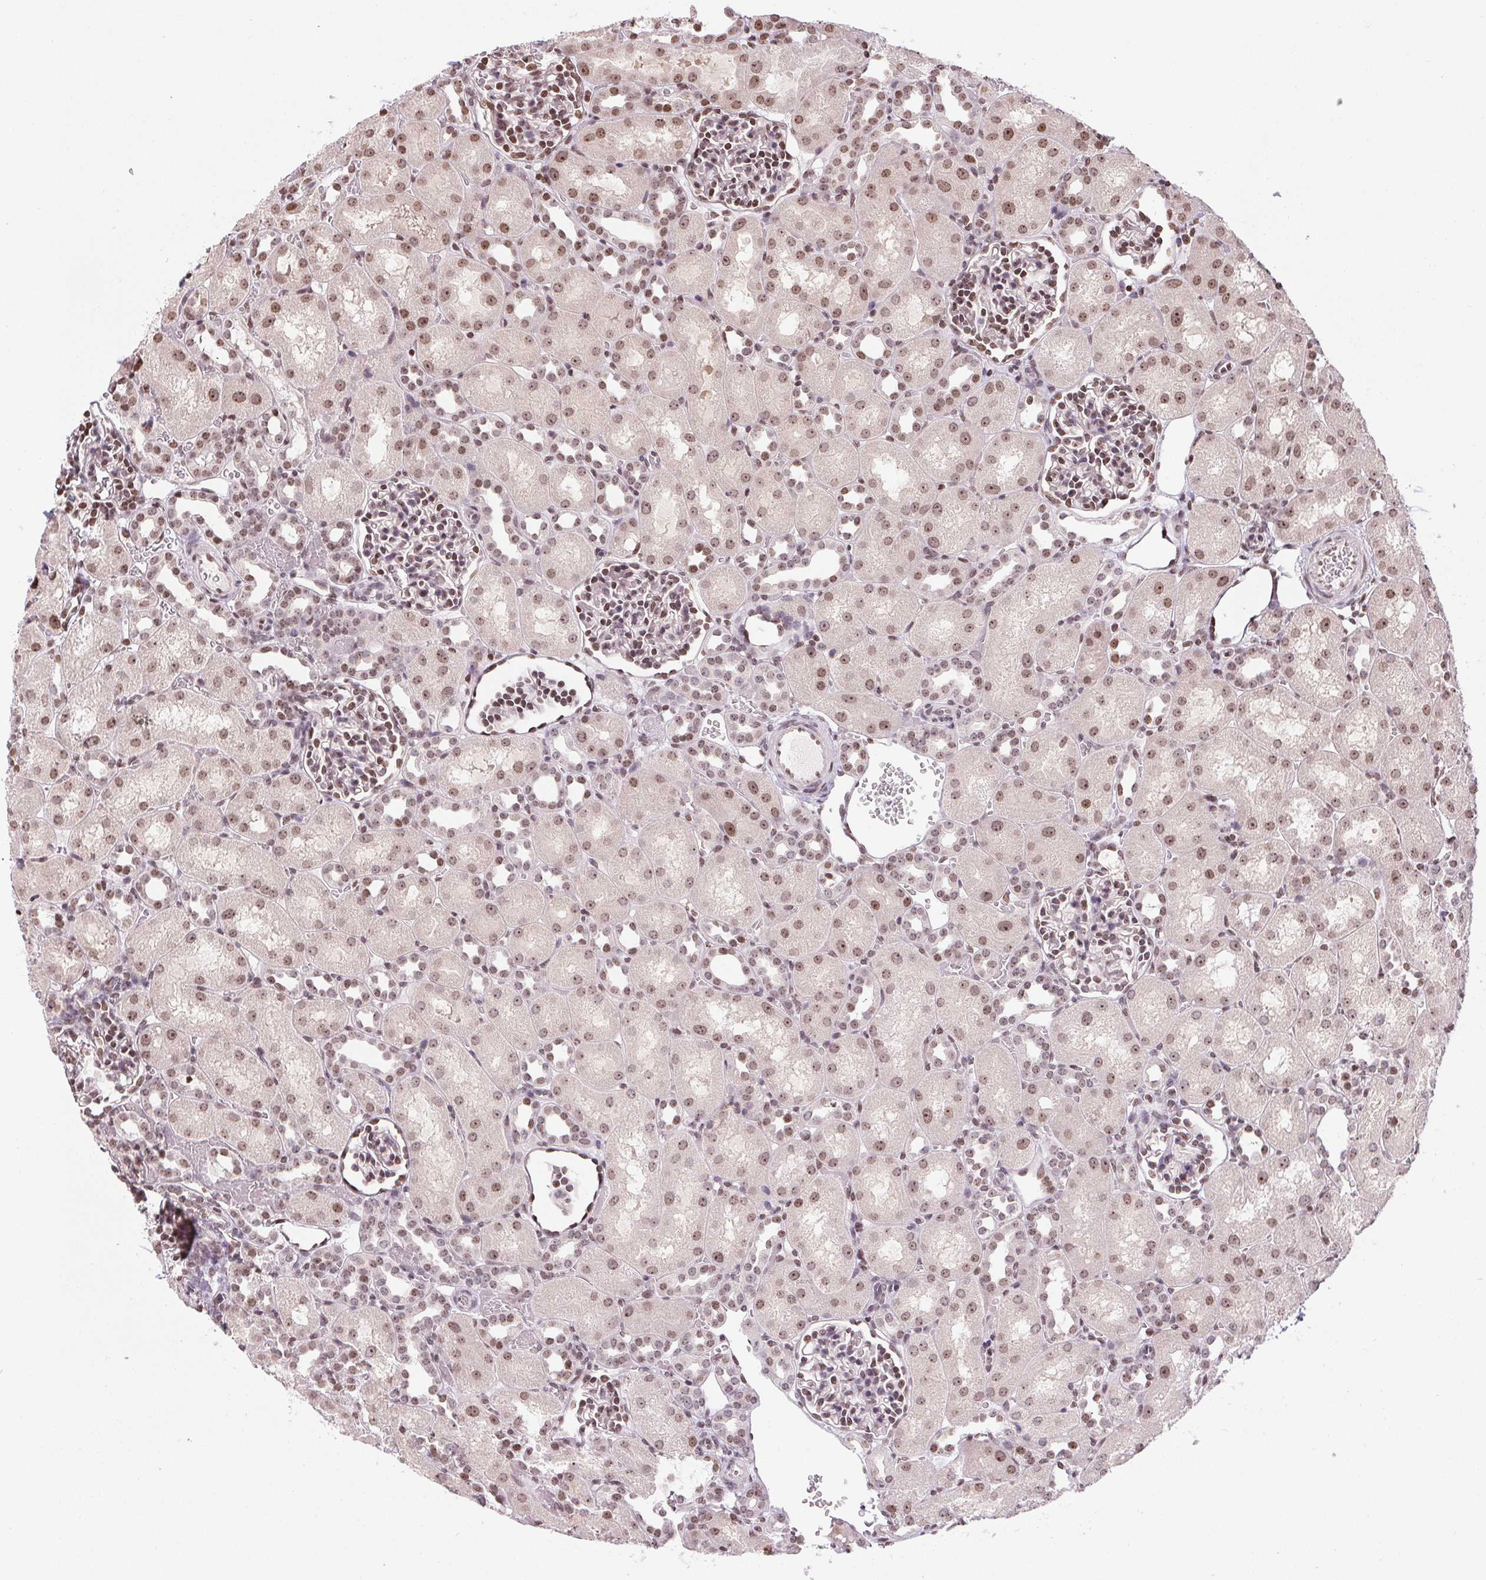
{"staining": {"intensity": "moderate", "quantity": "25%-75%", "location": "nuclear"}, "tissue": "kidney", "cell_type": "Cells in glomeruli", "image_type": "normal", "snomed": [{"axis": "morphology", "description": "Normal tissue, NOS"}, {"axis": "topography", "description": "Kidney"}], "caption": "Protein staining by immunohistochemistry (IHC) exhibits moderate nuclear staining in approximately 25%-75% of cells in glomeruli in benign kidney. (IHC, brightfield microscopy, high magnification).", "gene": "RNF181", "patient": {"sex": "male", "age": 1}}